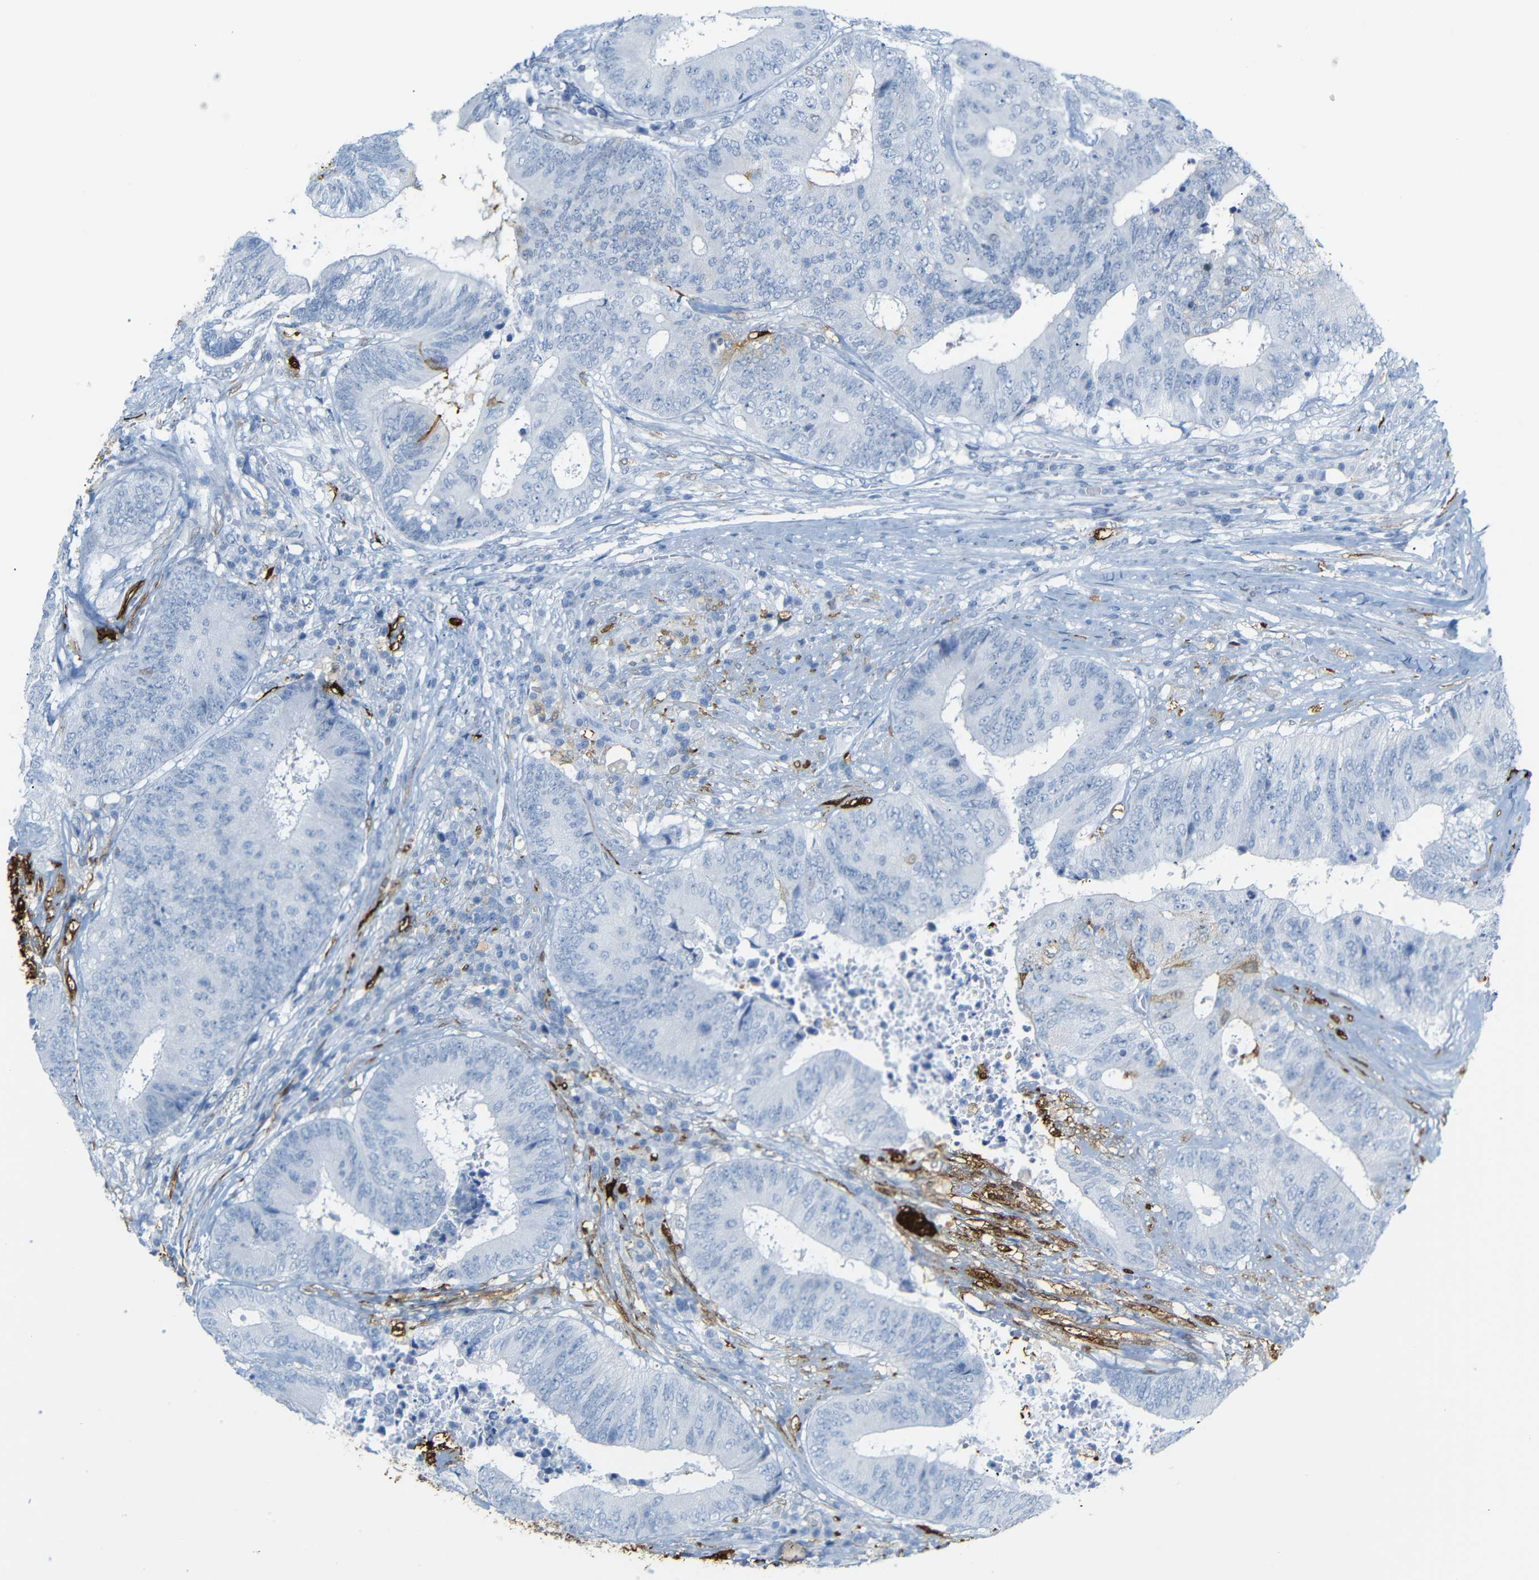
{"staining": {"intensity": "negative", "quantity": "none", "location": "none"}, "tissue": "colorectal cancer", "cell_type": "Tumor cells", "image_type": "cancer", "snomed": [{"axis": "morphology", "description": "Adenocarcinoma, NOS"}, {"axis": "topography", "description": "Rectum"}], "caption": "Image shows no protein expression in tumor cells of colorectal adenocarcinoma tissue.", "gene": "MT1A", "patient": {"sex": "male", "age": 72}}